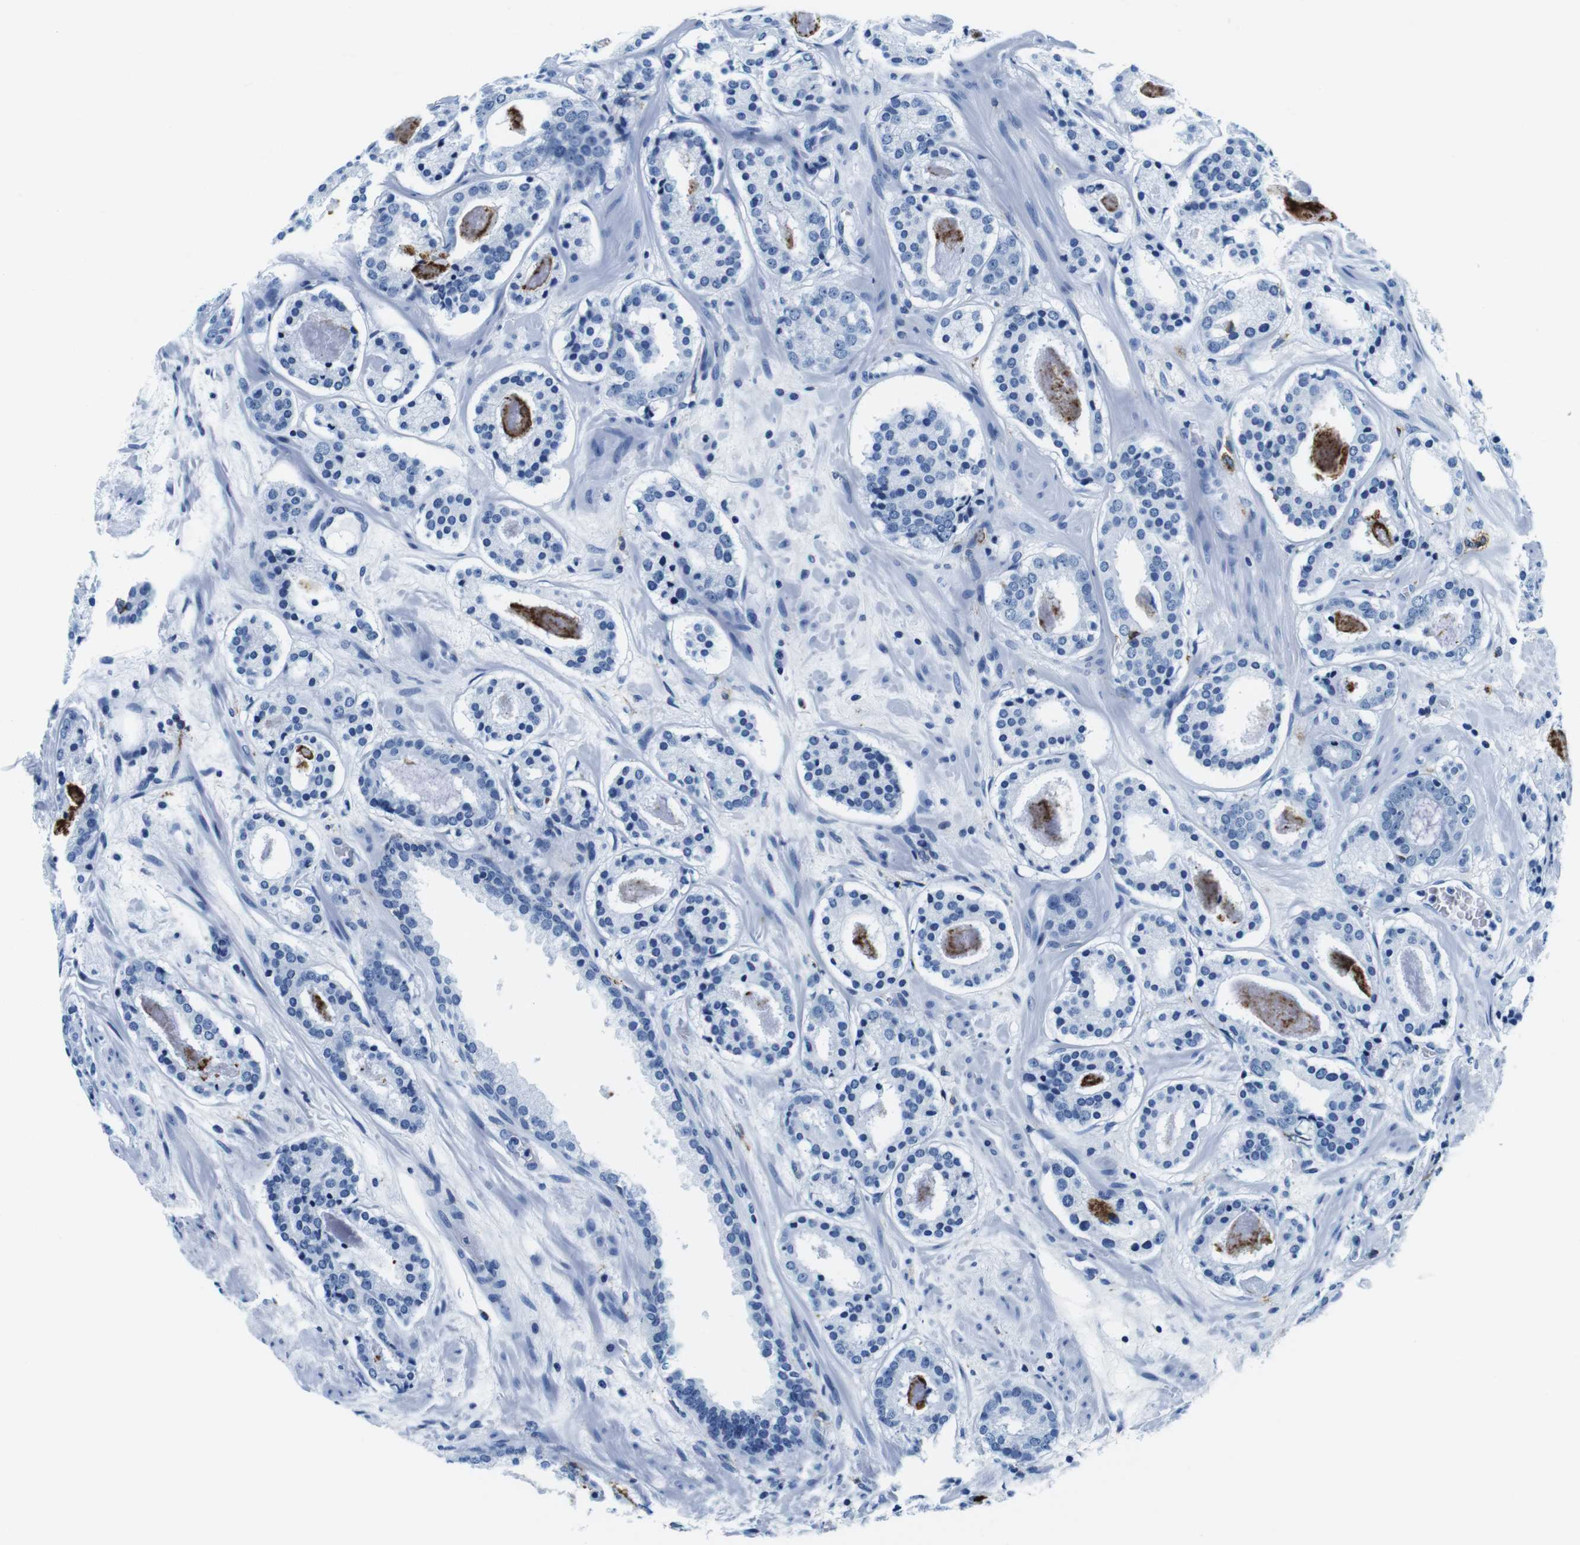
{"staining": {"intensity": "negative", "quantity": "none", "location": "none"}, "tissue": "prostate cancer", "cell_type": "Tumor cells", "image_type": "cancer", "snomed": [{"axis": "morphology", "description": "Adenocarcinoma, Low grade"}, {"axis": "topography", "description": "Prostate"}], "caption": "The photomicrograph demonstrates no significant staining in tumor cells of prostate low-grade adenocarcinoma.", "gene": "HLA-DRB1", "patient": {"sex": "male", "age": 69}}